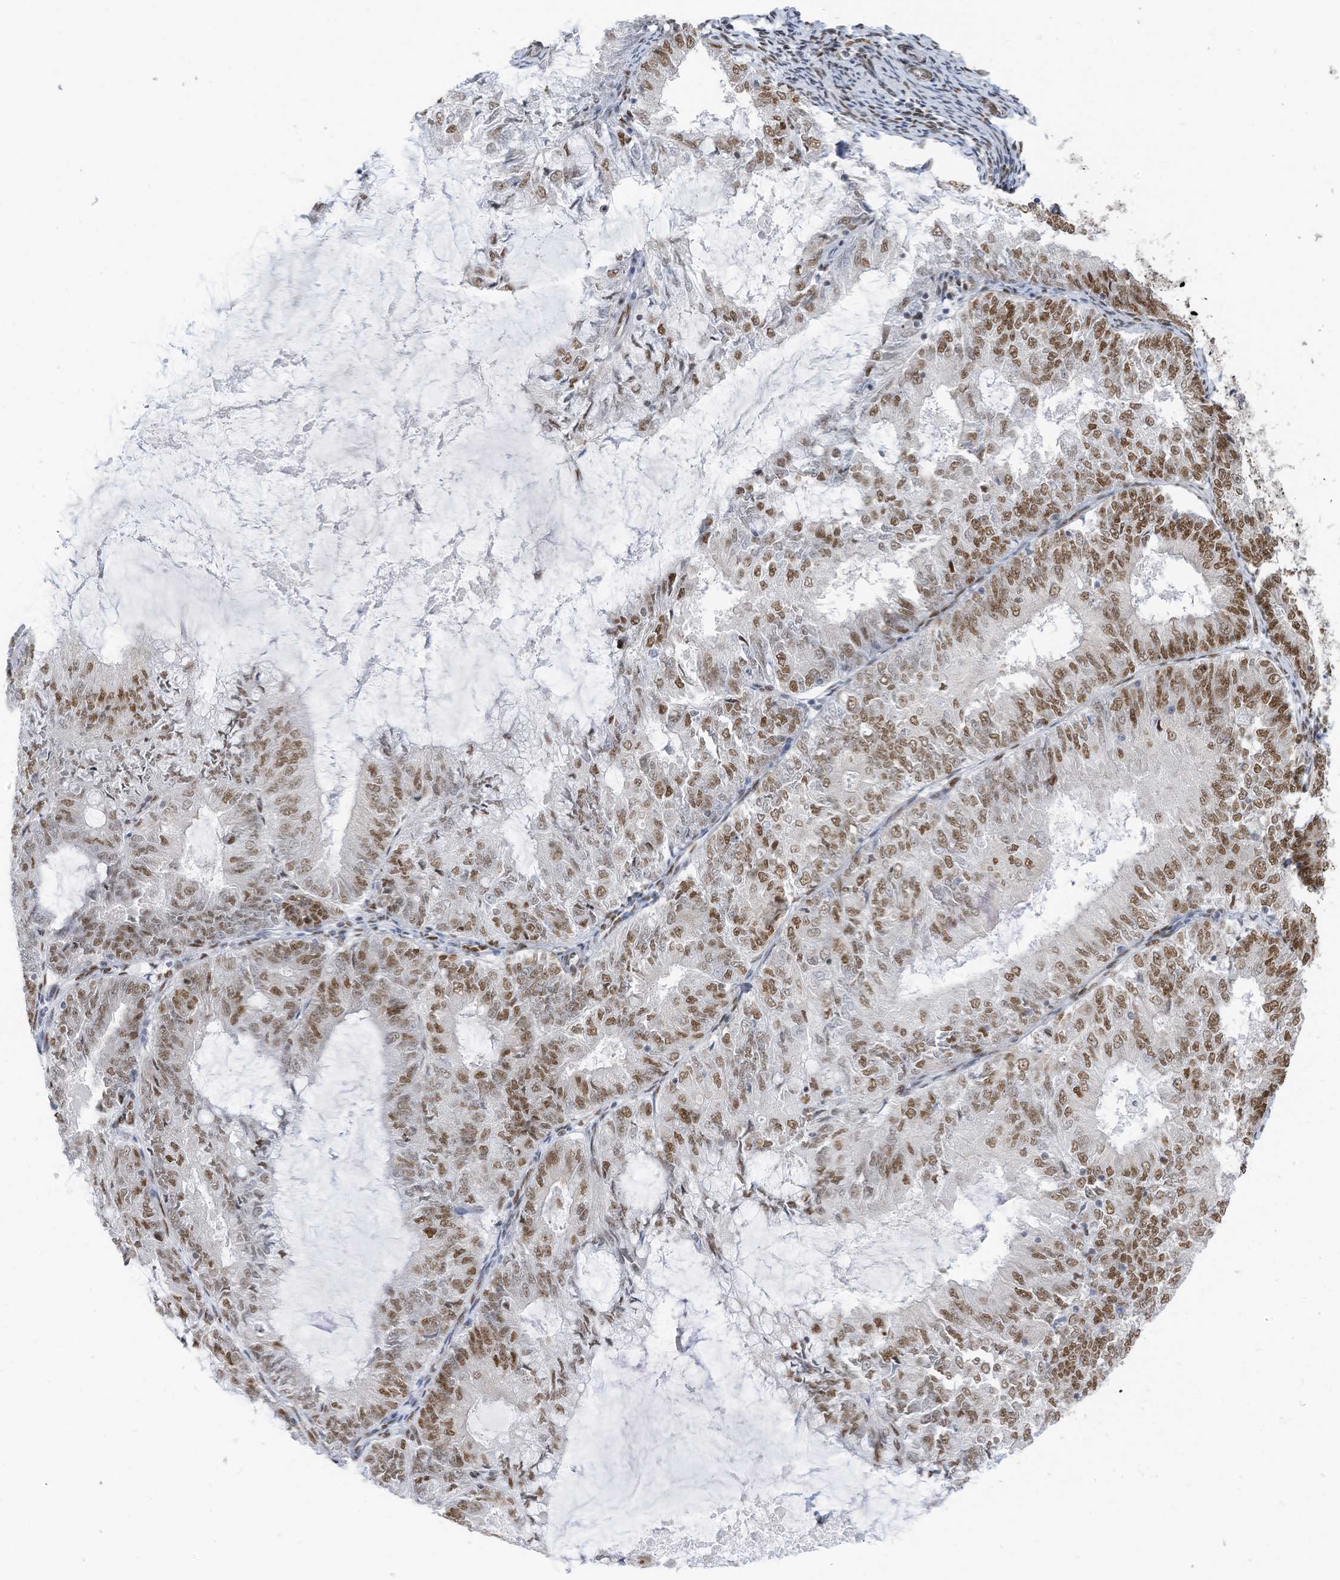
{"staining": {"intensity": "moderate", "quantity": ">75%", "location": "nuclear"}, "tissue": "endometrial cancer", "cell_type": "Tumor cells", "image_type": "cancer", "snomed": [{"axis": "morphology", "description": "Adenocarcinoma, NOS"}, {"axis": "topography", "description": "Endometrium"}], "caption": "Tumor cells display medium levels of moderate nuclear staining in about >75% of cells in human endometrial adenocarcinoma. (brown staining indicates protein expression, while blue staining denotes nuclei).", "gene": "KHSRP", "patient": {"sex": "female", "age": 57}}